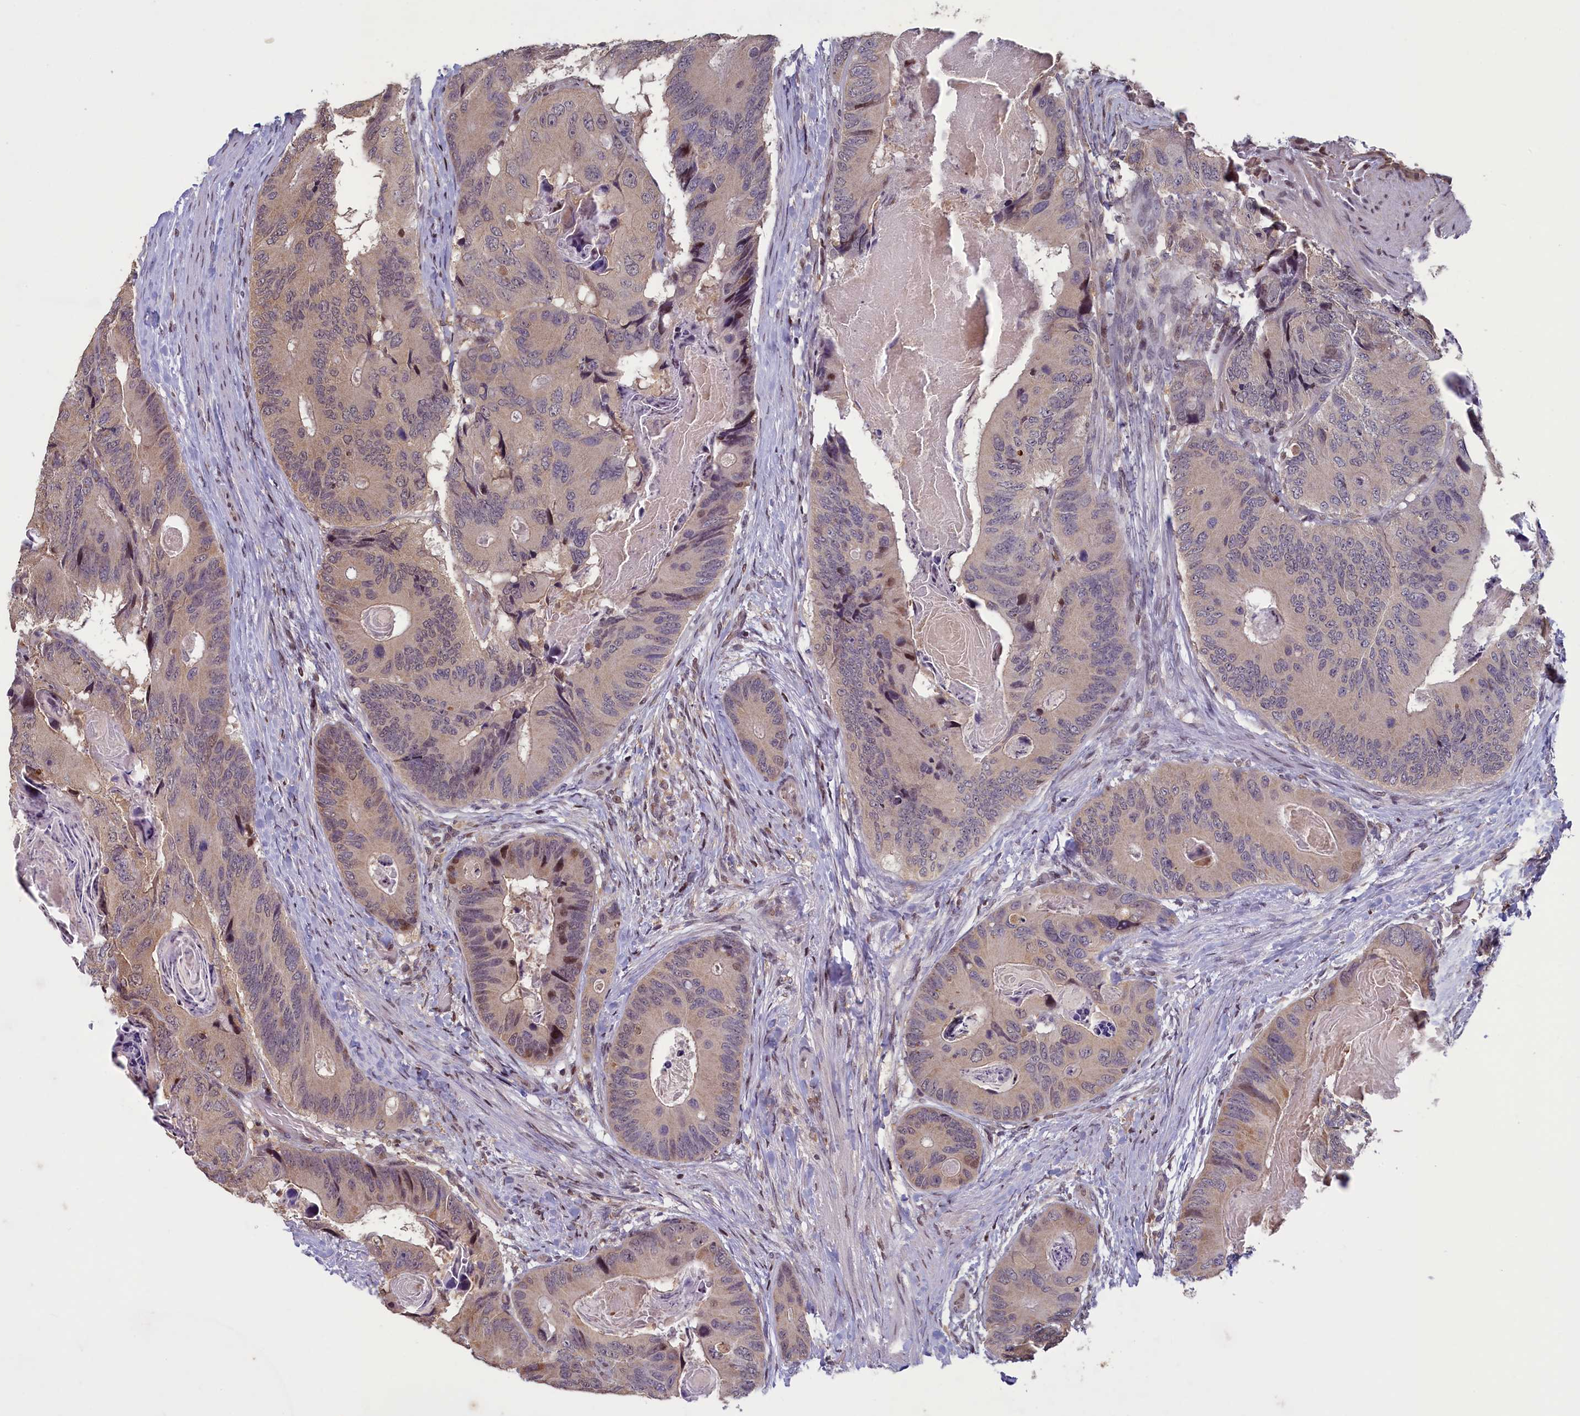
{"staining": {"intensity": "weak", "quantity": "<25%", "location": "nuclear"}, "tissue": "colorectal cancer", "cell_type": "Tumor cells", "image_type": "cancer", "snomed": [{"axis": "morphology", "description": "Adenocarcinoma, NOS"}, {"axis": "topography", "description": "Colon"}], "caption": "Tumor cells show no significant protein expression in colorectal cancer.", "gene": "NUBP1", "patient": {"sex": "male", "age": 84}}